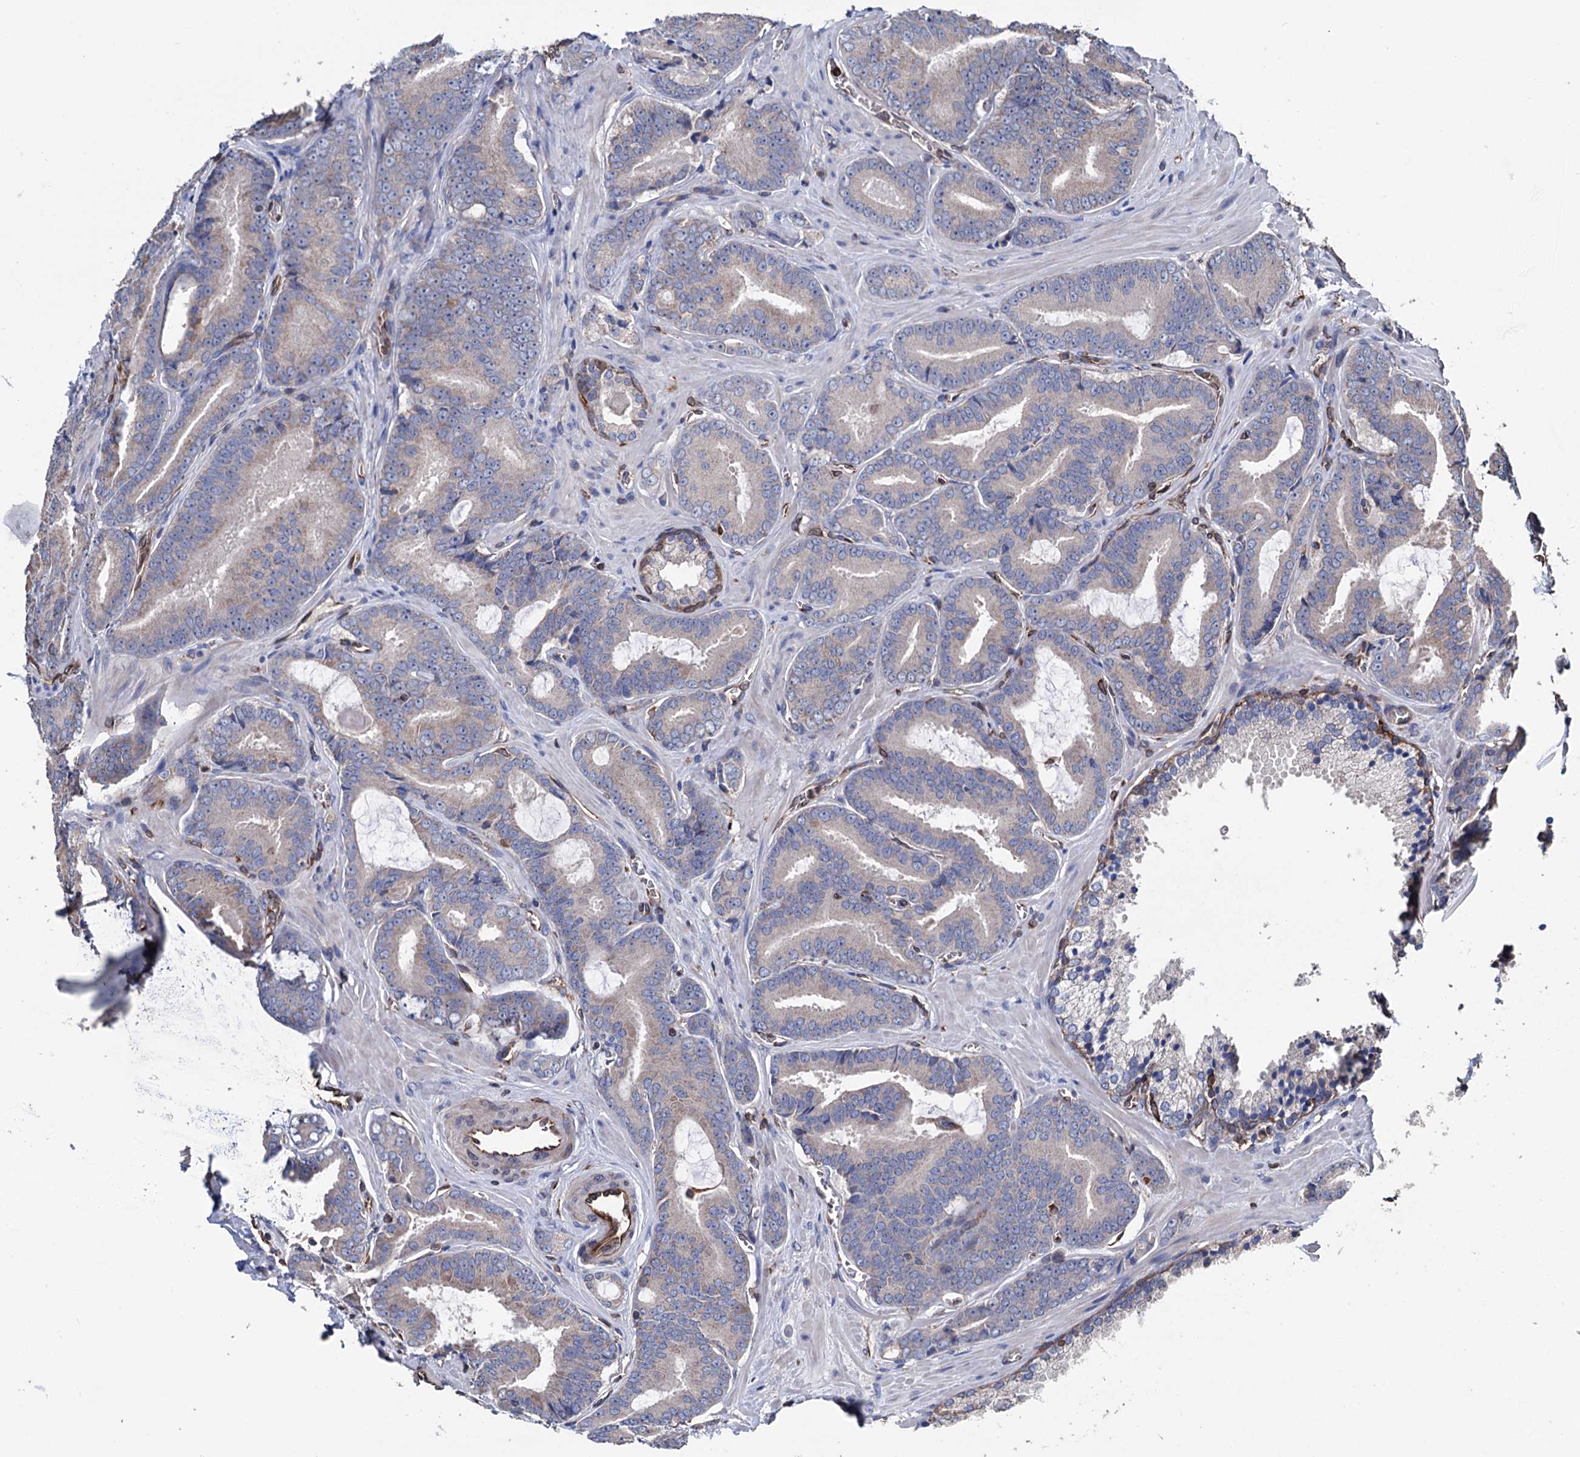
{"staining": {"intensity": "negative", "quantity": "none", "location": "none"}, "tissue": "prostate cancer", "cell_type": "Tumor cells", "image_type": "cancer", "snomed": [{"axis": "morphology", "description": "Adenocarcinoma, High grade"}, {"axis": "topography", "description": "Prostate"}], "caption": "This is an immunohistochemistry (IHC) photomicrograph of high-grade adenocarcinoma (prostate). There is no positivity in tumor cells.", "gene": "STING1", "patient": {"sex": "male", "age": 66}}